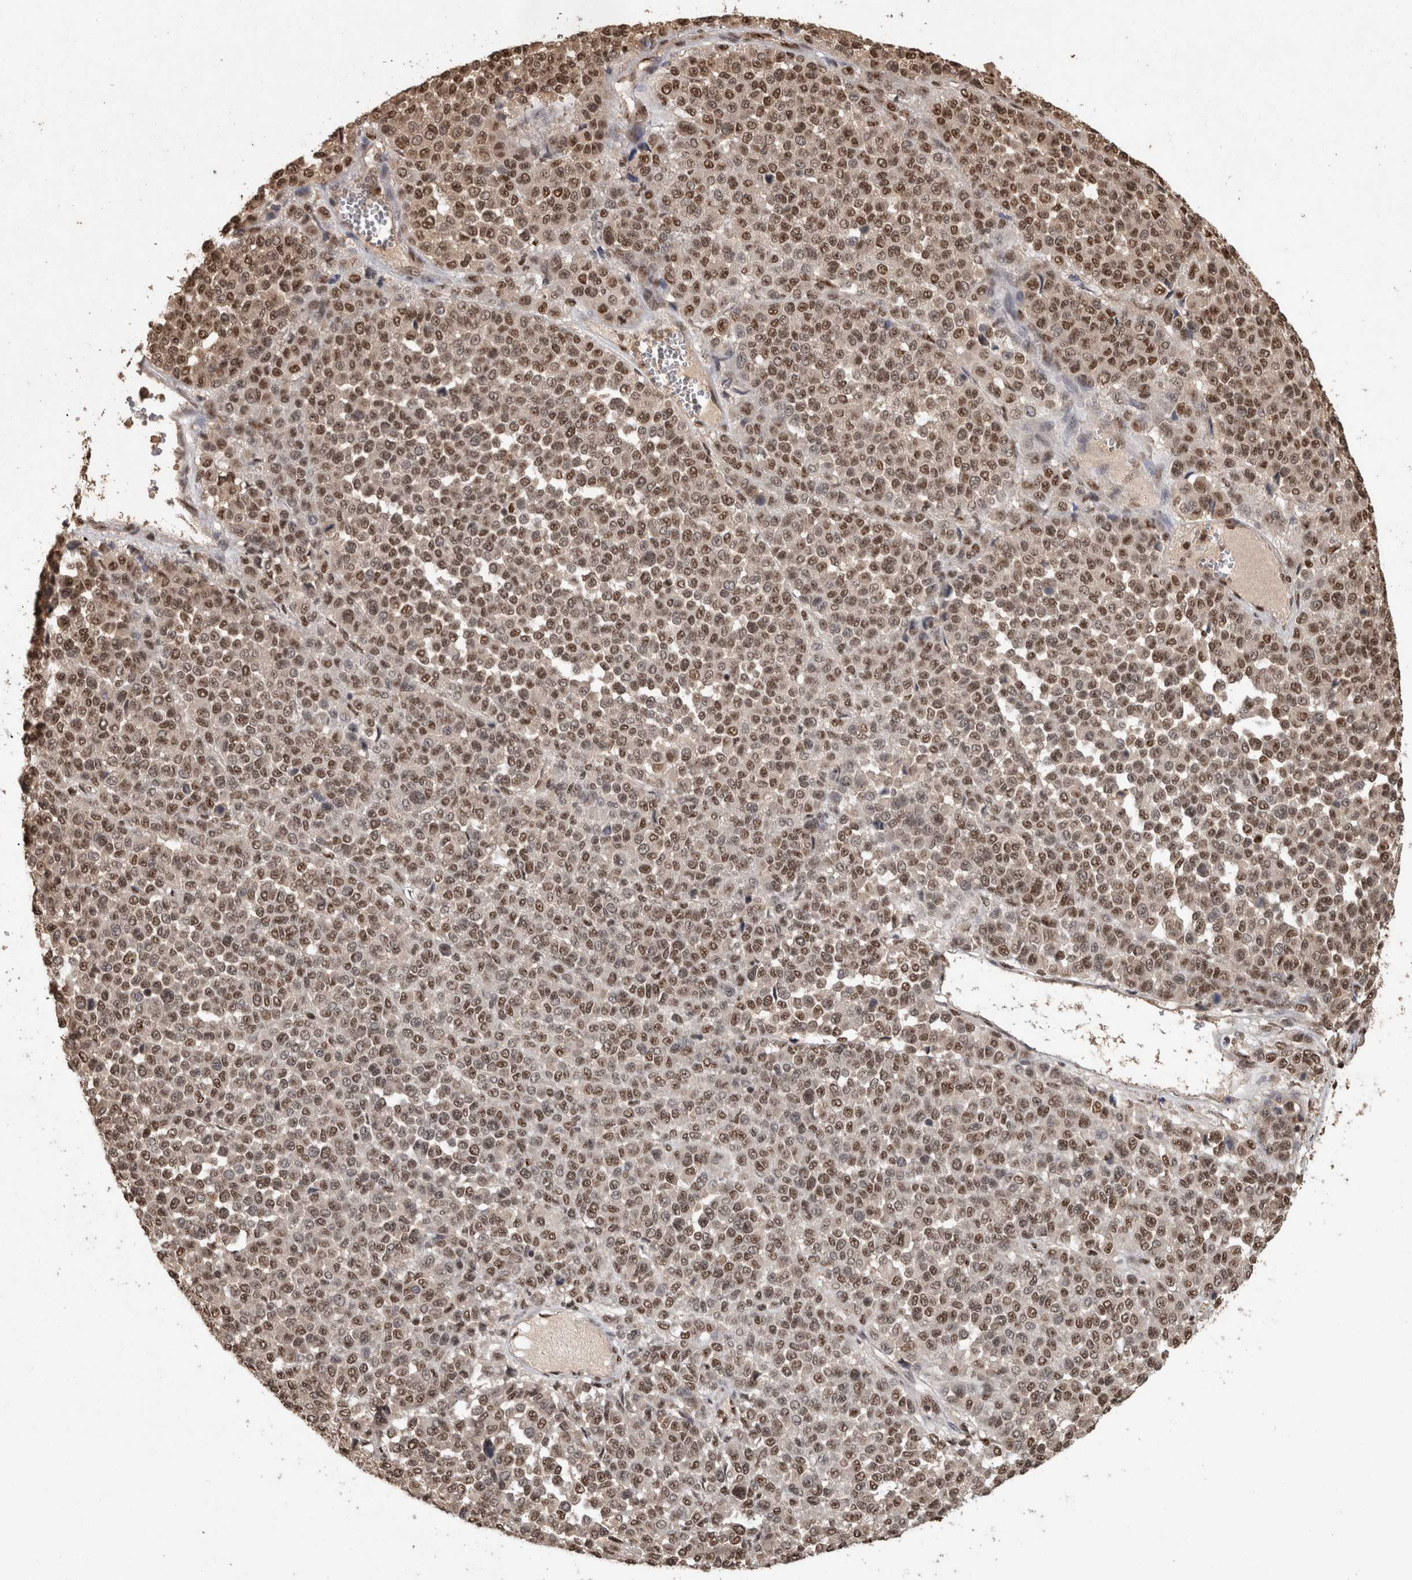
{"staining": {"intensity": "moderate", "quantity": ">75%", "location": "nuclear"}, "tissue": "melanoma", "cell_type": "Tumor cells", "image_type": "cancer", "snomed": [{"axis": "morphology", "description": "Malignant melanoma, Metastatic site"}, {"axis": "topography", "description": "Pancreas"}], "caption": "Immunohistochemistry (IHC) (DAB (3,3'-diaminobenzidine)) staining of human malignant melanoma (metastatic site) shows moderate nuclear protein staining in about >75% of tumor cells. The staining is performed using DAB (3,3'-diaminobenzidine) brown chromogen to label protein expression. The nuclei are counter-stained blue using hematoxylin.", "gene": "RAD50", "patient": {"sex": "female", "age": 30}}